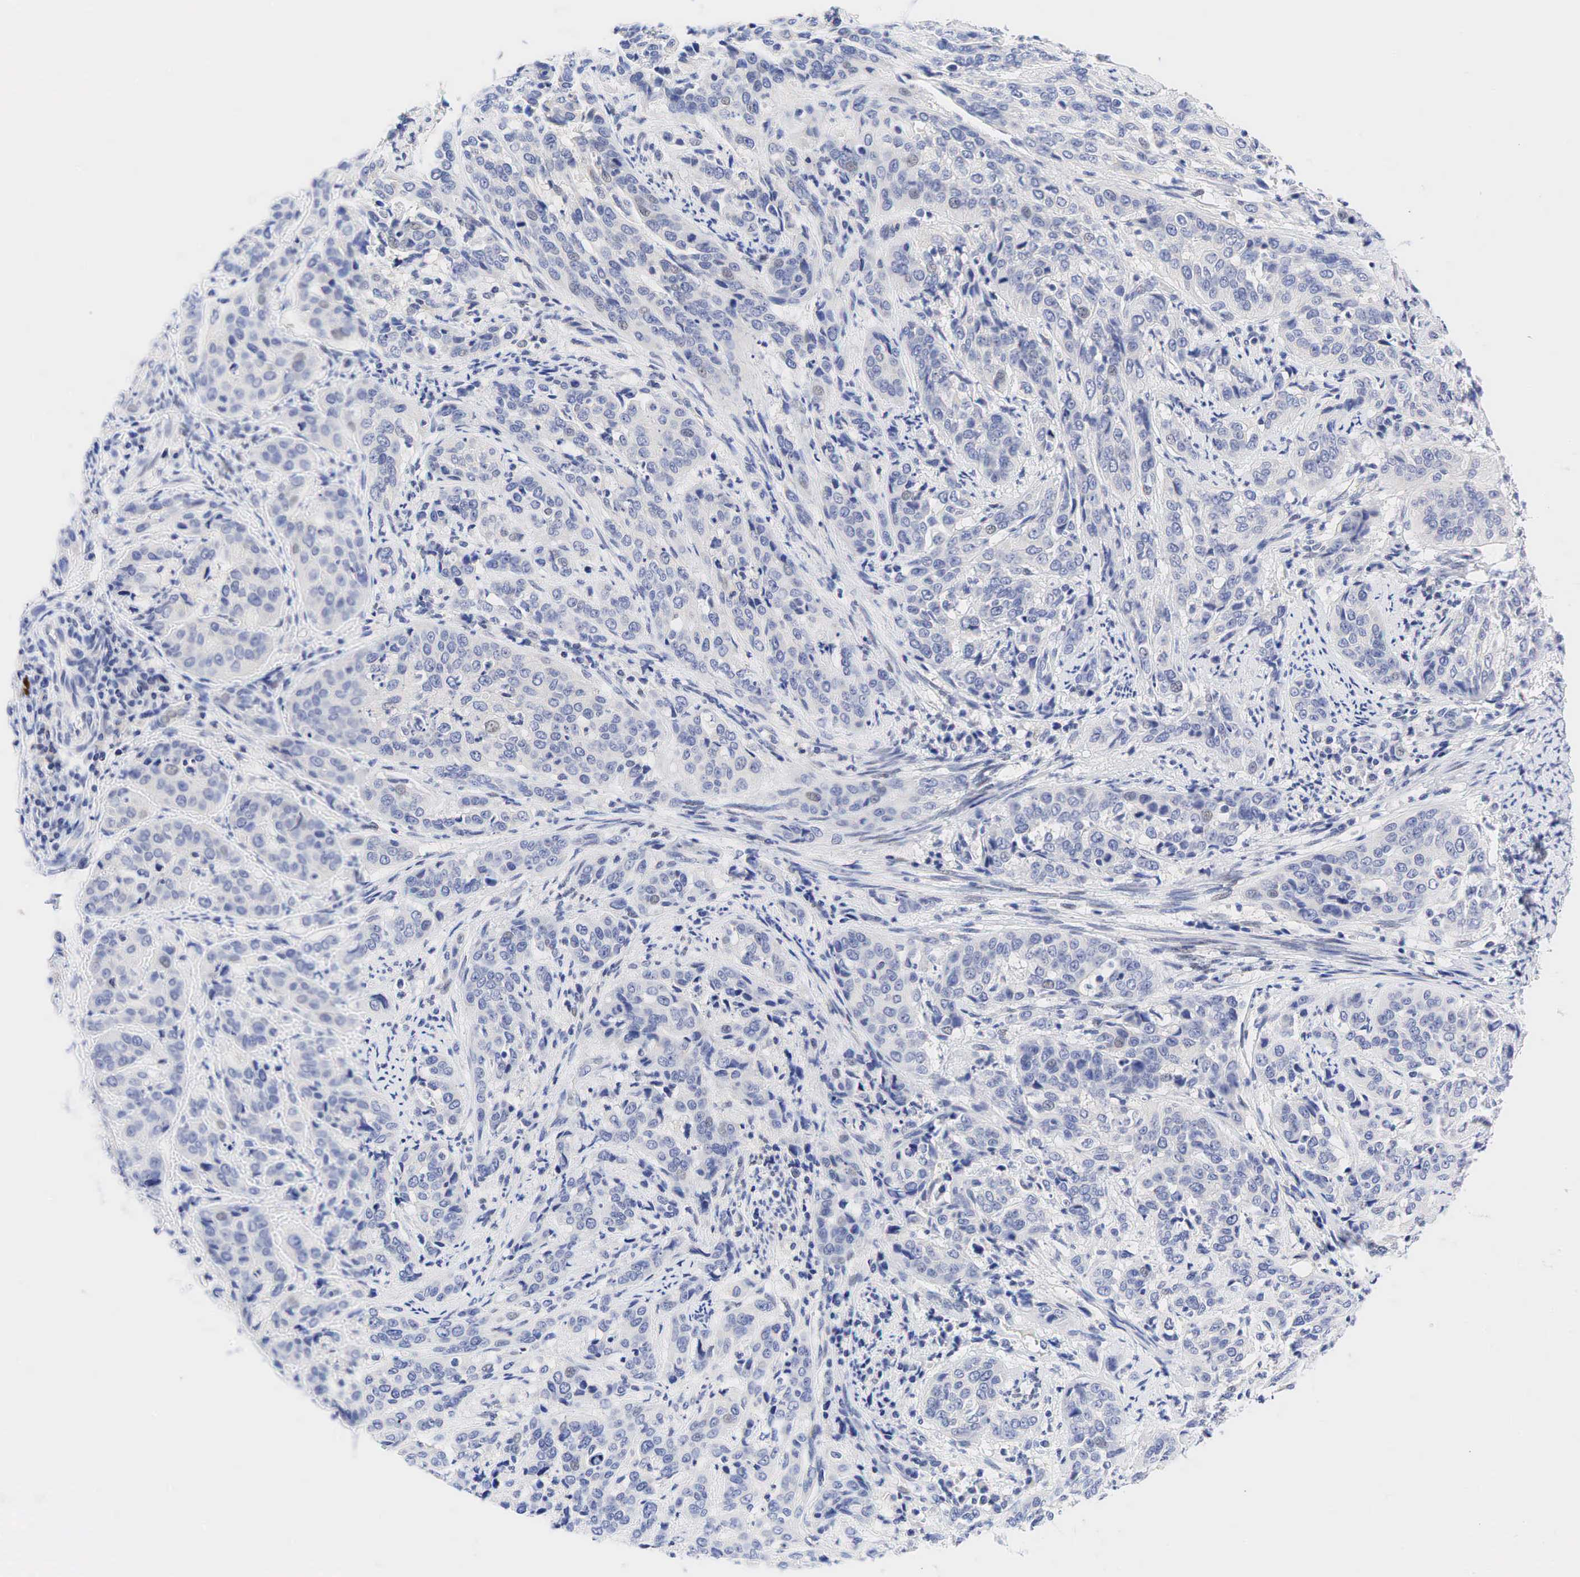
{"staining": {"intensity": "weak", "quantity": "25%-75%", "location": "cytoplasmic/membranous"}, "tissue": "cervical cancer", "cell_type": "Tumor cells", "image_type": "cancer", "snomed": [{"axis": "morphology", "description": "Squamous cell carcinoma, NOS"}, {"axis": "topography", "description": "Cervix"}], "caption": "Squamous cell carcinoma (cervical) was stained to show a protein in brown. There is low levels of weak cytoplasmic/membranous expression in about 25%-75% of tumor cells.", "gene": "AR", "patient": {"sex": "female", "age": 41}}